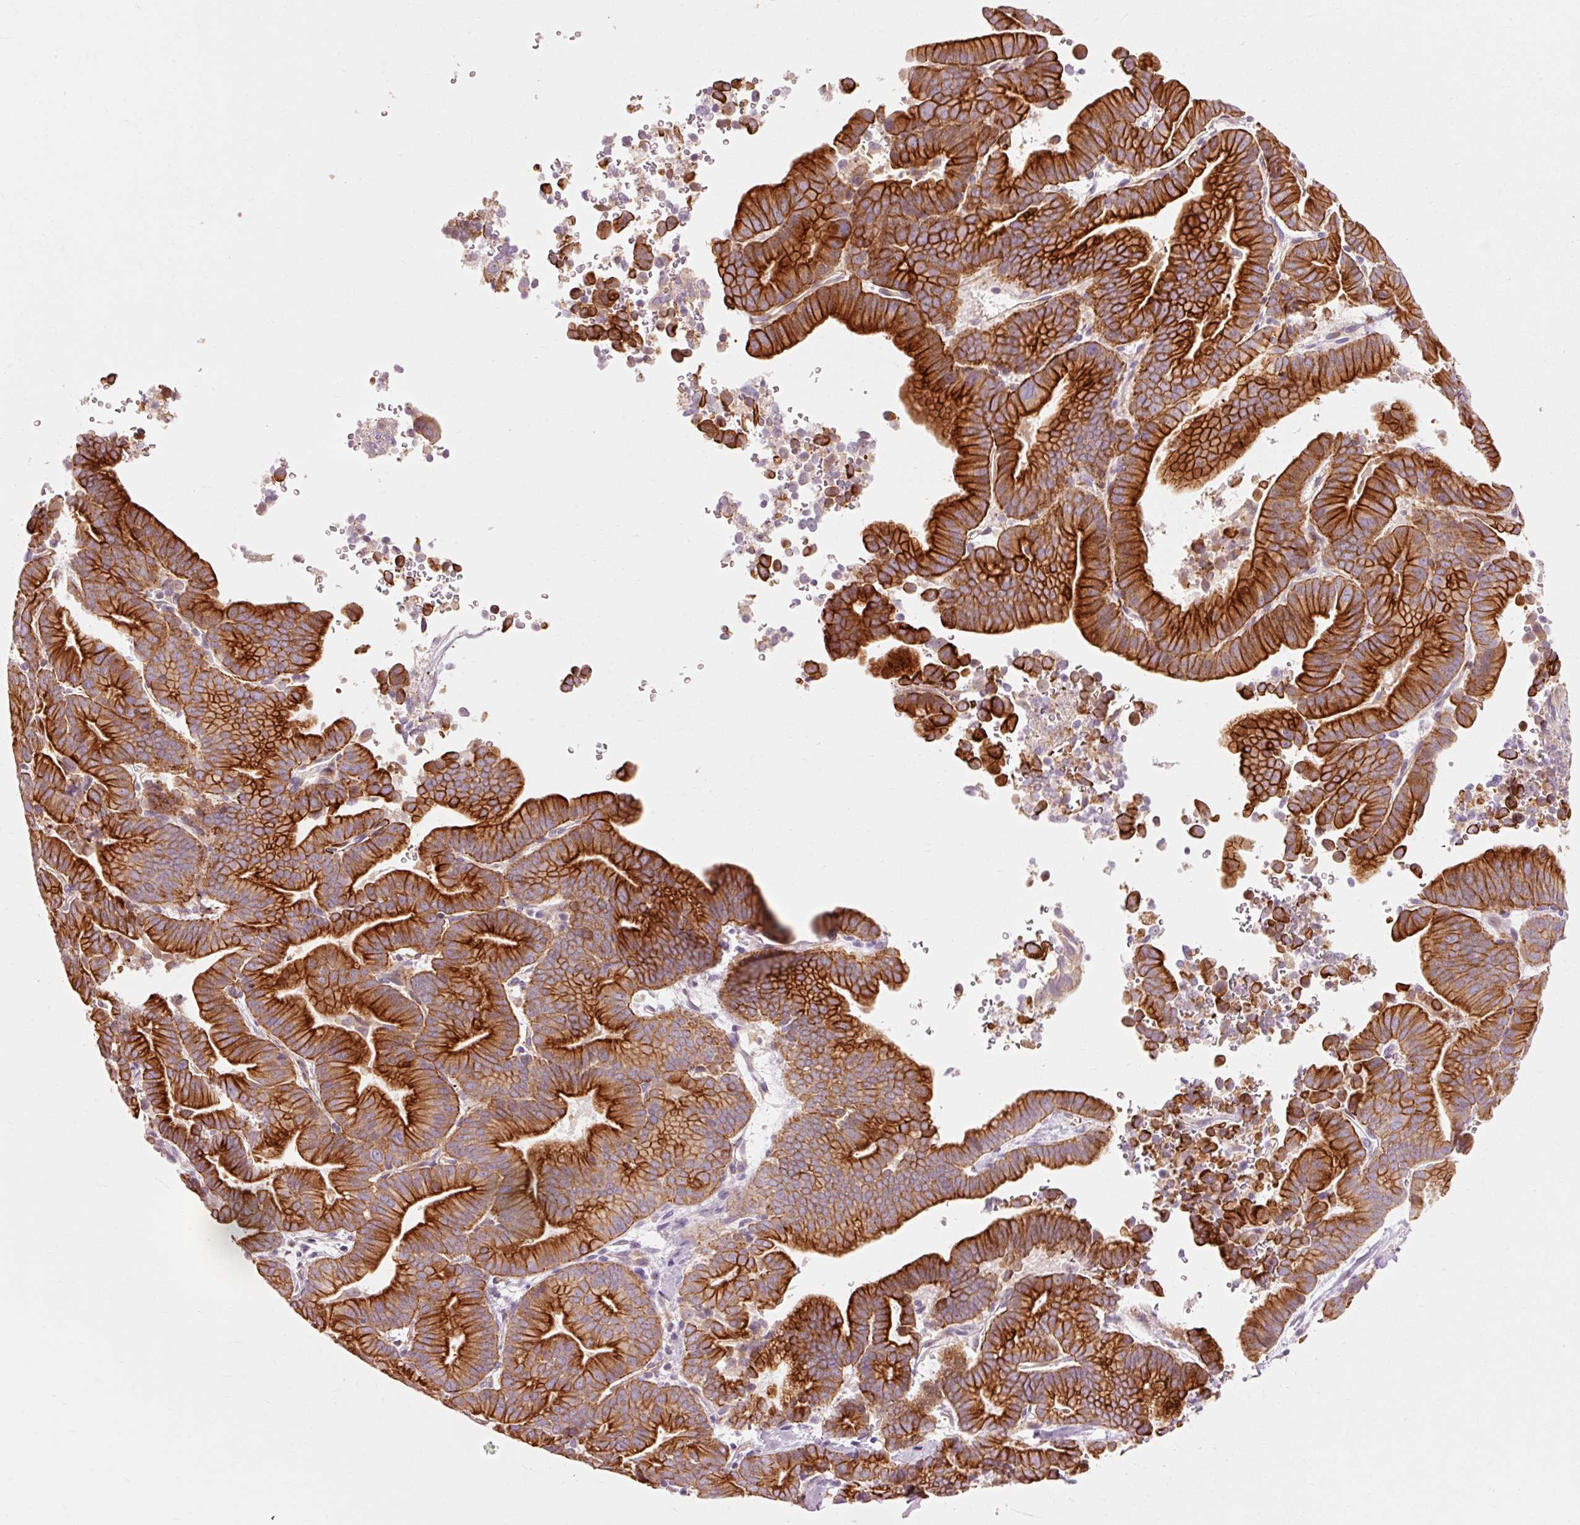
{"staining": {"intensity": "strong", "quantity": ">75%", "location": "cytoplasmic/membranous"}, "tissue": "liver cancer", "cell_type": "Tumor cells", "image_type": "cancer", "snomed": [{"axis": "morphology", "description": "Cholangiocarcinoma"}, {"axis": "topography", "description": "Liver"}], "caption": "Protein analysis of liver cholangiocarcinoma tissue reveals strong cytoplasmic/membranous staining in about >75% of tumor cells. (Brightfield microscopy of DAB IHC at high magnification).", "gene": "TRIM73", "patient": {"sex": "female", "age": 75}}